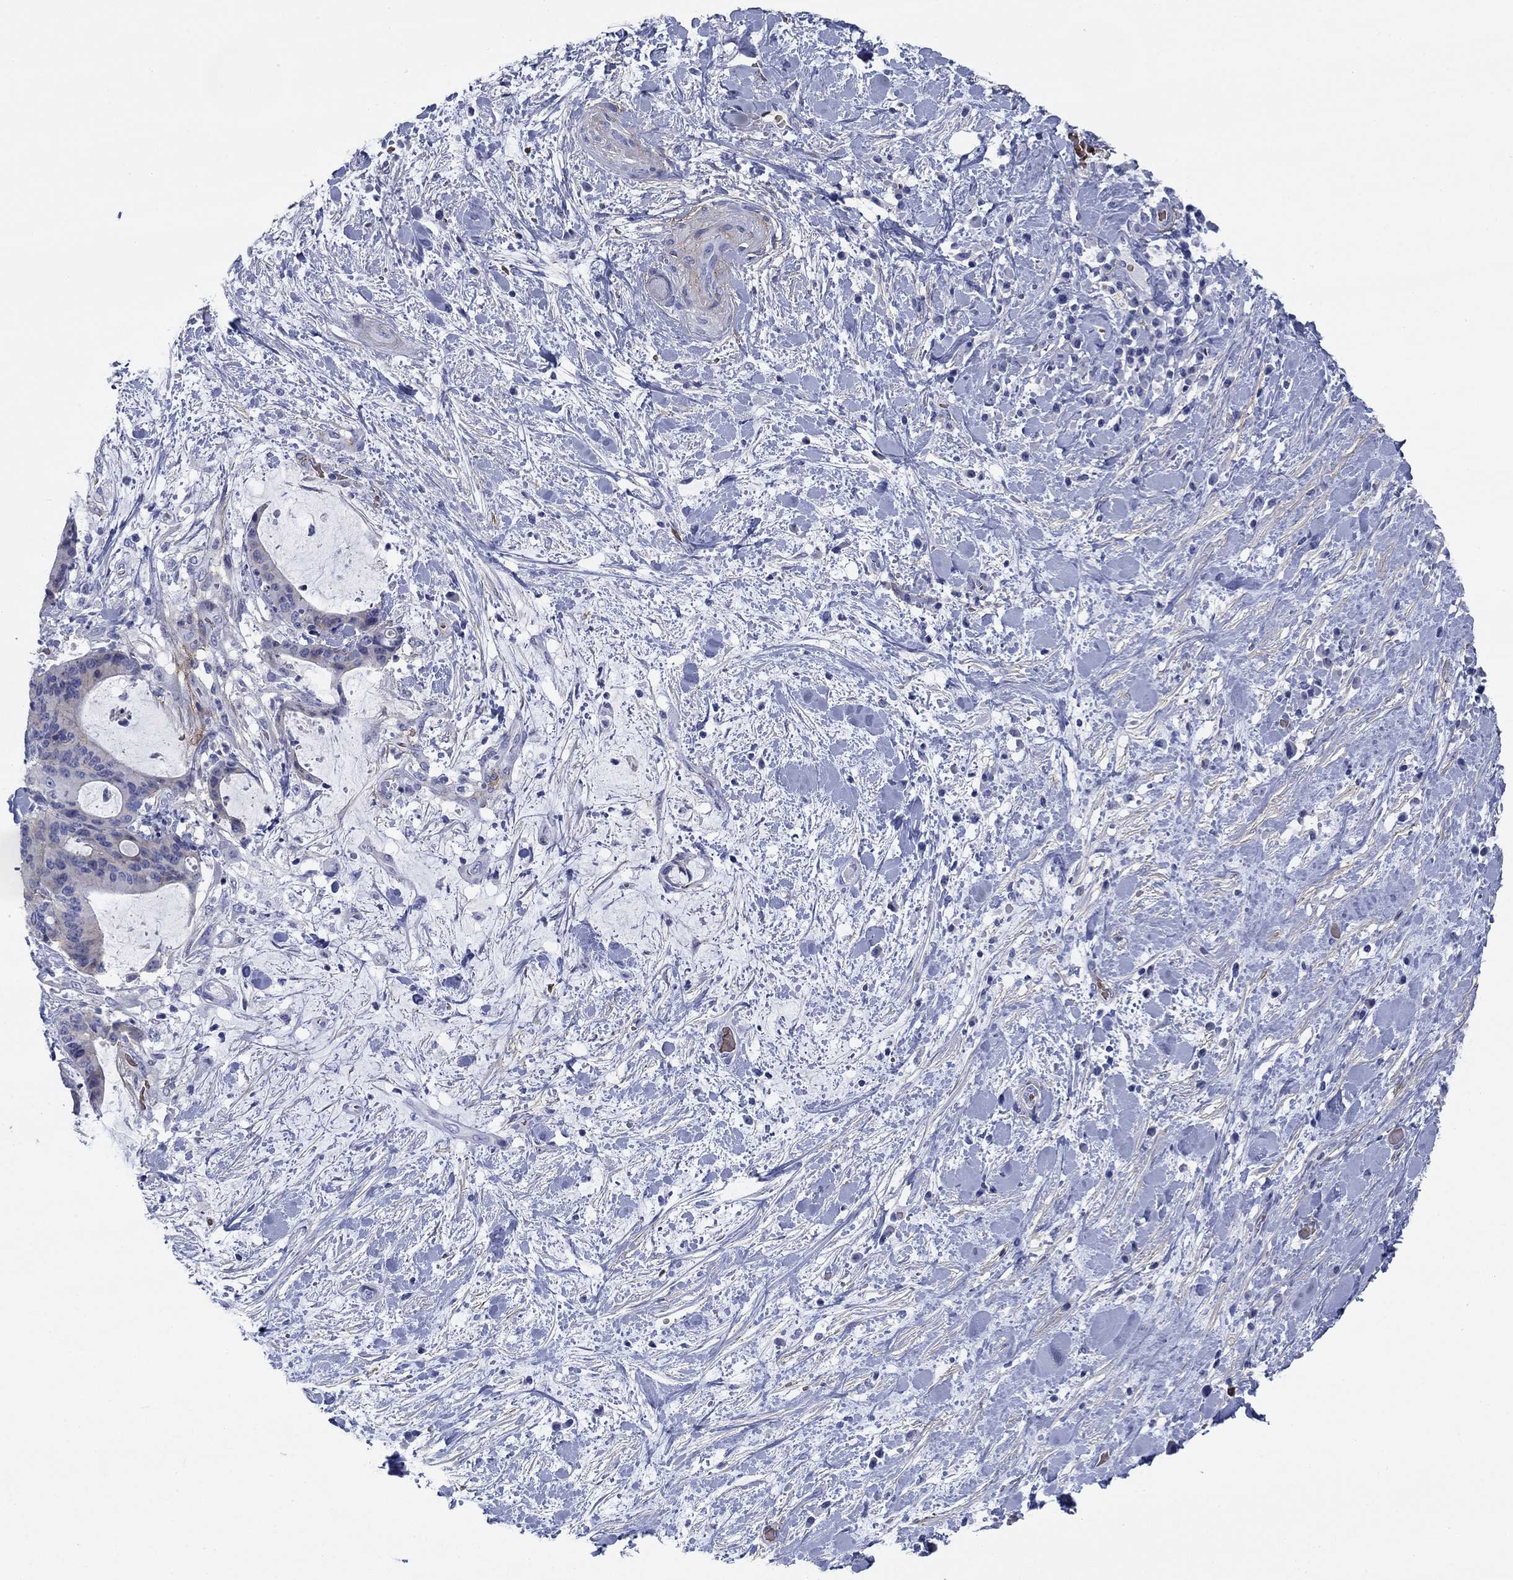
{"staining": {"intensity": "negative", "quantity": "none", "location": "none"}, "tissue": "liver cancer", "cell_type": "Tumor cells", "image_type": "cancer", "snomed": [{"axis": "morphology", "description": "Cholangiocarcinoma"}, {"axis": "topography", "description": "Liver"}], "caption": "Liver cancer (cholangiocarcinoma) stained for a protein using IHC shows no positivity tumor cells.", "gene": "GPC1", "patient": {"sex": "female", "age": 73}}